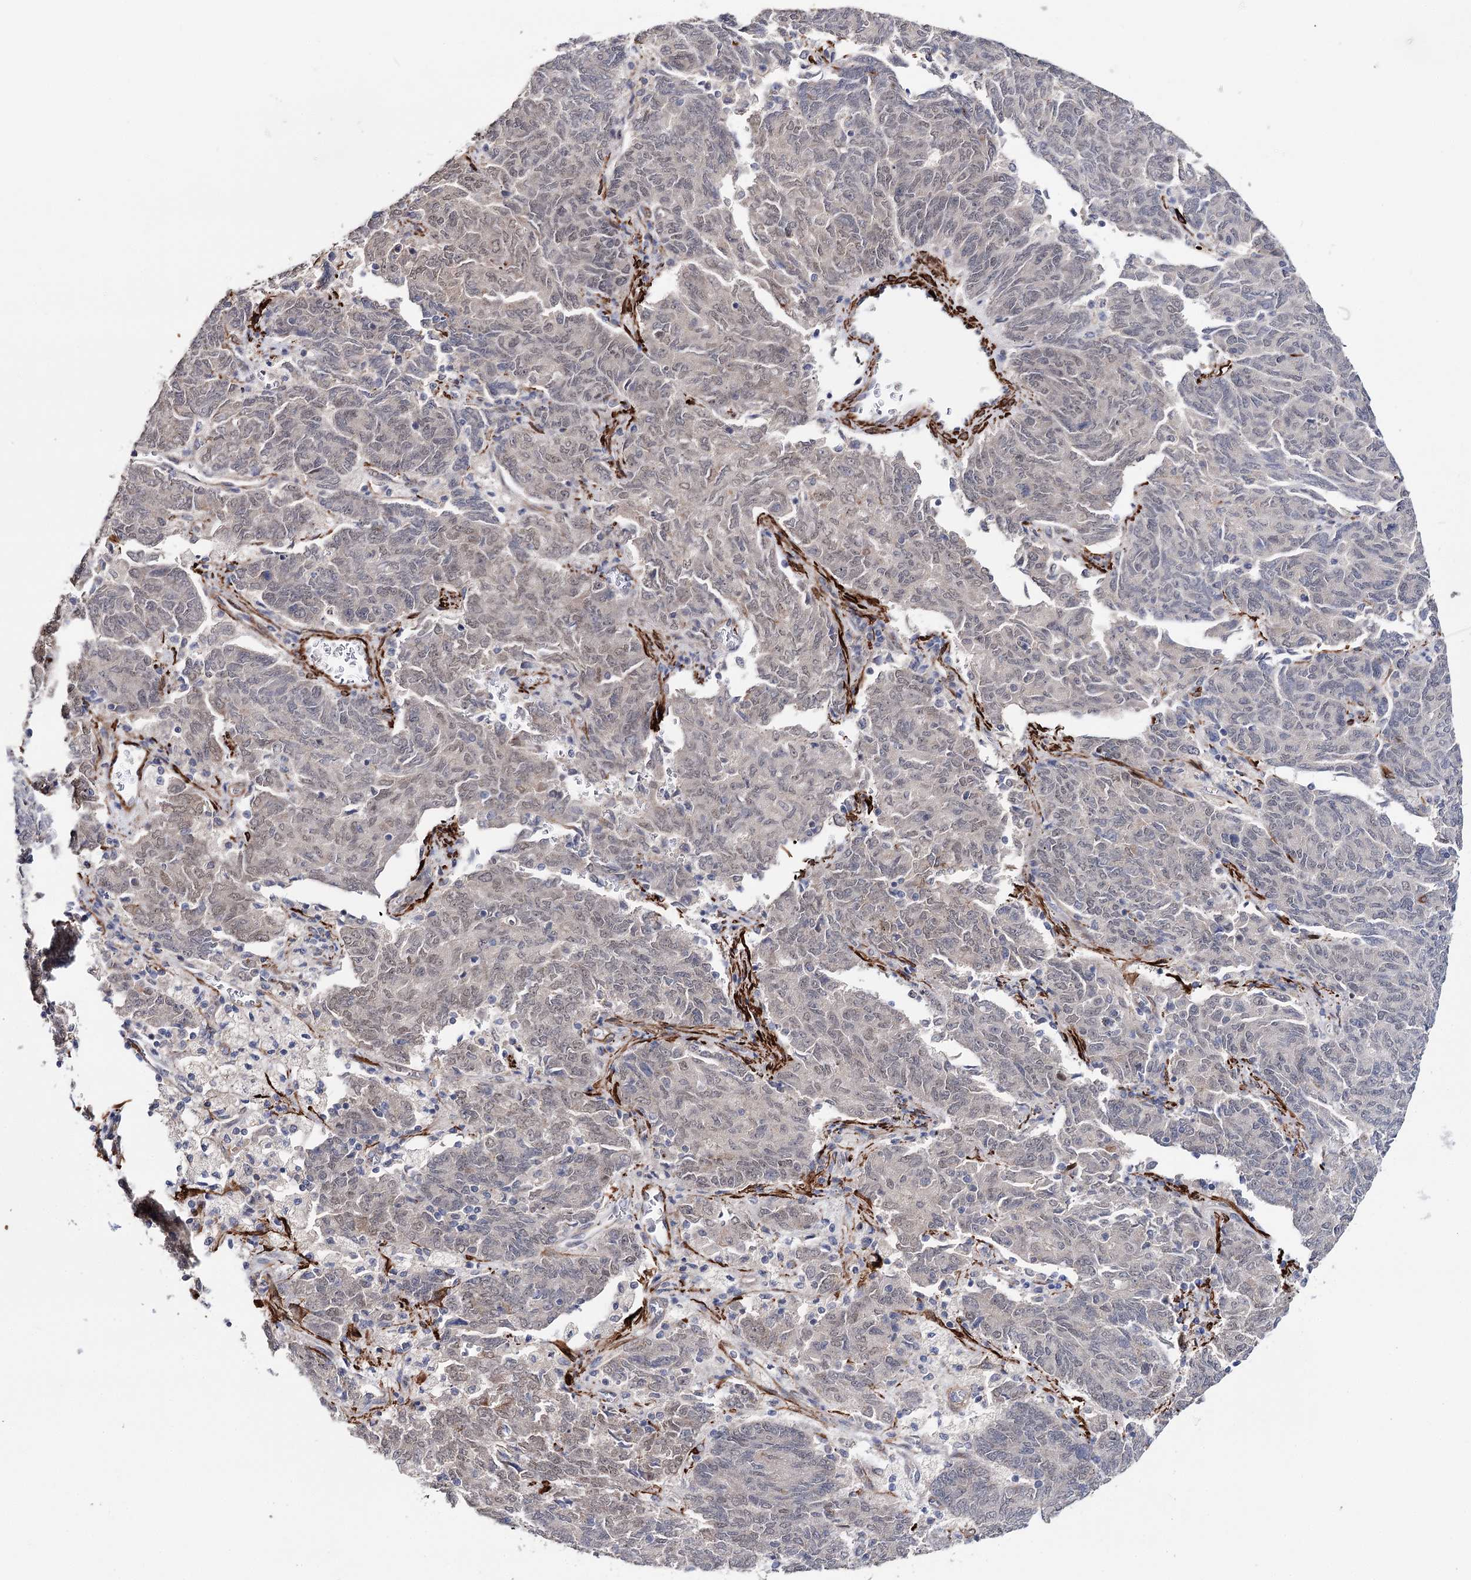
{"staining": {"intensity": "weak", "quantity": "<25%", "location": "nuclear"}, "tissue": "endometrial cancer", "cell_type": "Tumor cells", "image_type": "cancer", "snomed": [{"axis": "morphology", "description": "Adenocarcinoma, NOS"}, {"axis": "topography", "description": "Endometrium"}], "caption": "Tumor cells show no significant staining in adenocarcinoma (endometrial).", "gene": "CFAP46", "patient": {"sex": "female", "age": 80}}